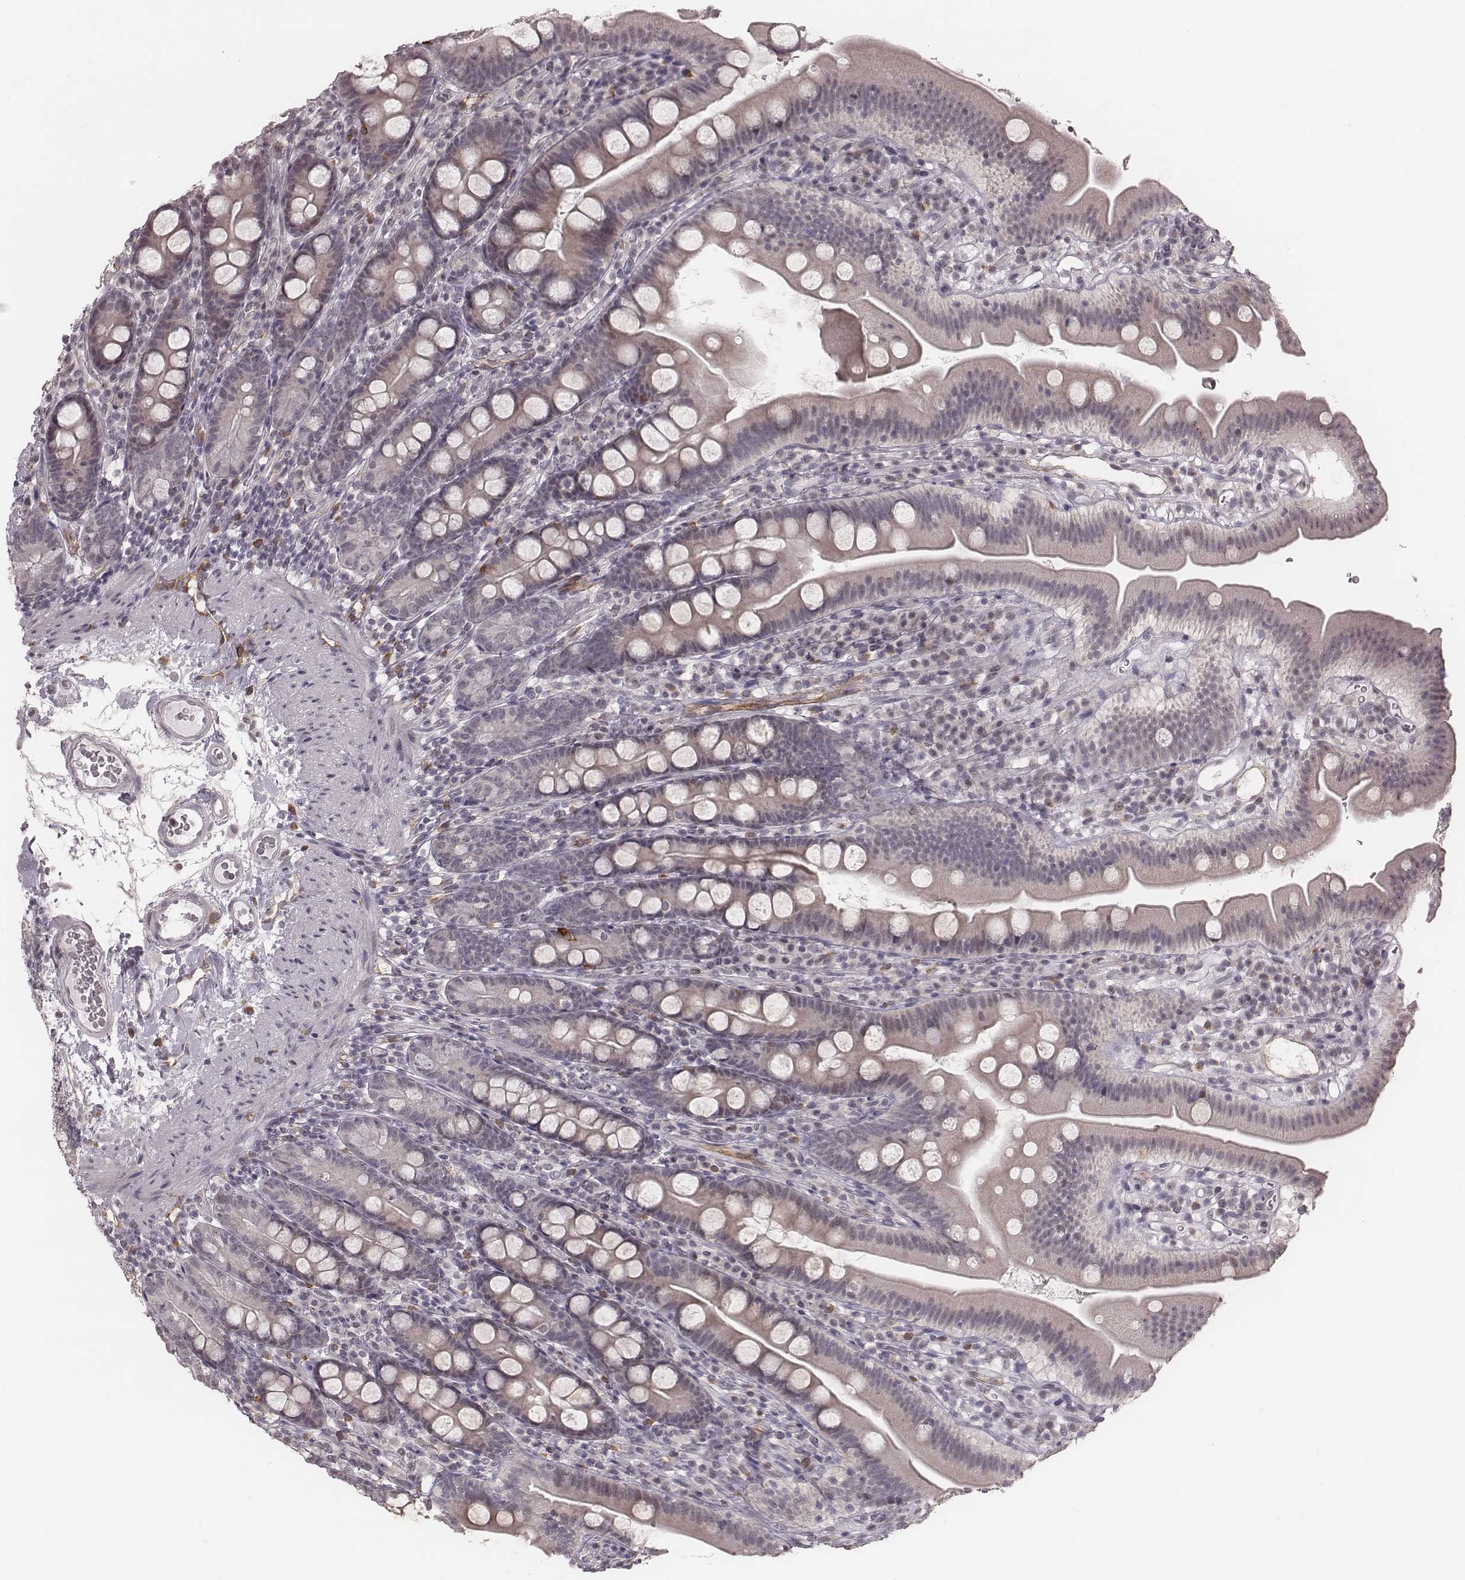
{"staining": {"intensity": "negative", "quantity": "none", "location": "none"}, "tissue": "duodenum", "cell_type": "Glandular cells", "image_type": "normal", "snomed": [{"axis": "morphology", "description": "Normal tissue, NOS"}, {"axis": "topography", "description": "Duodenum"}], "caption": "Glandular cells are negative for brown protein staining in unremarkable duodenum.", "gene": "RPGRIP1", "patient": {"sex": "female", "age": 67}}